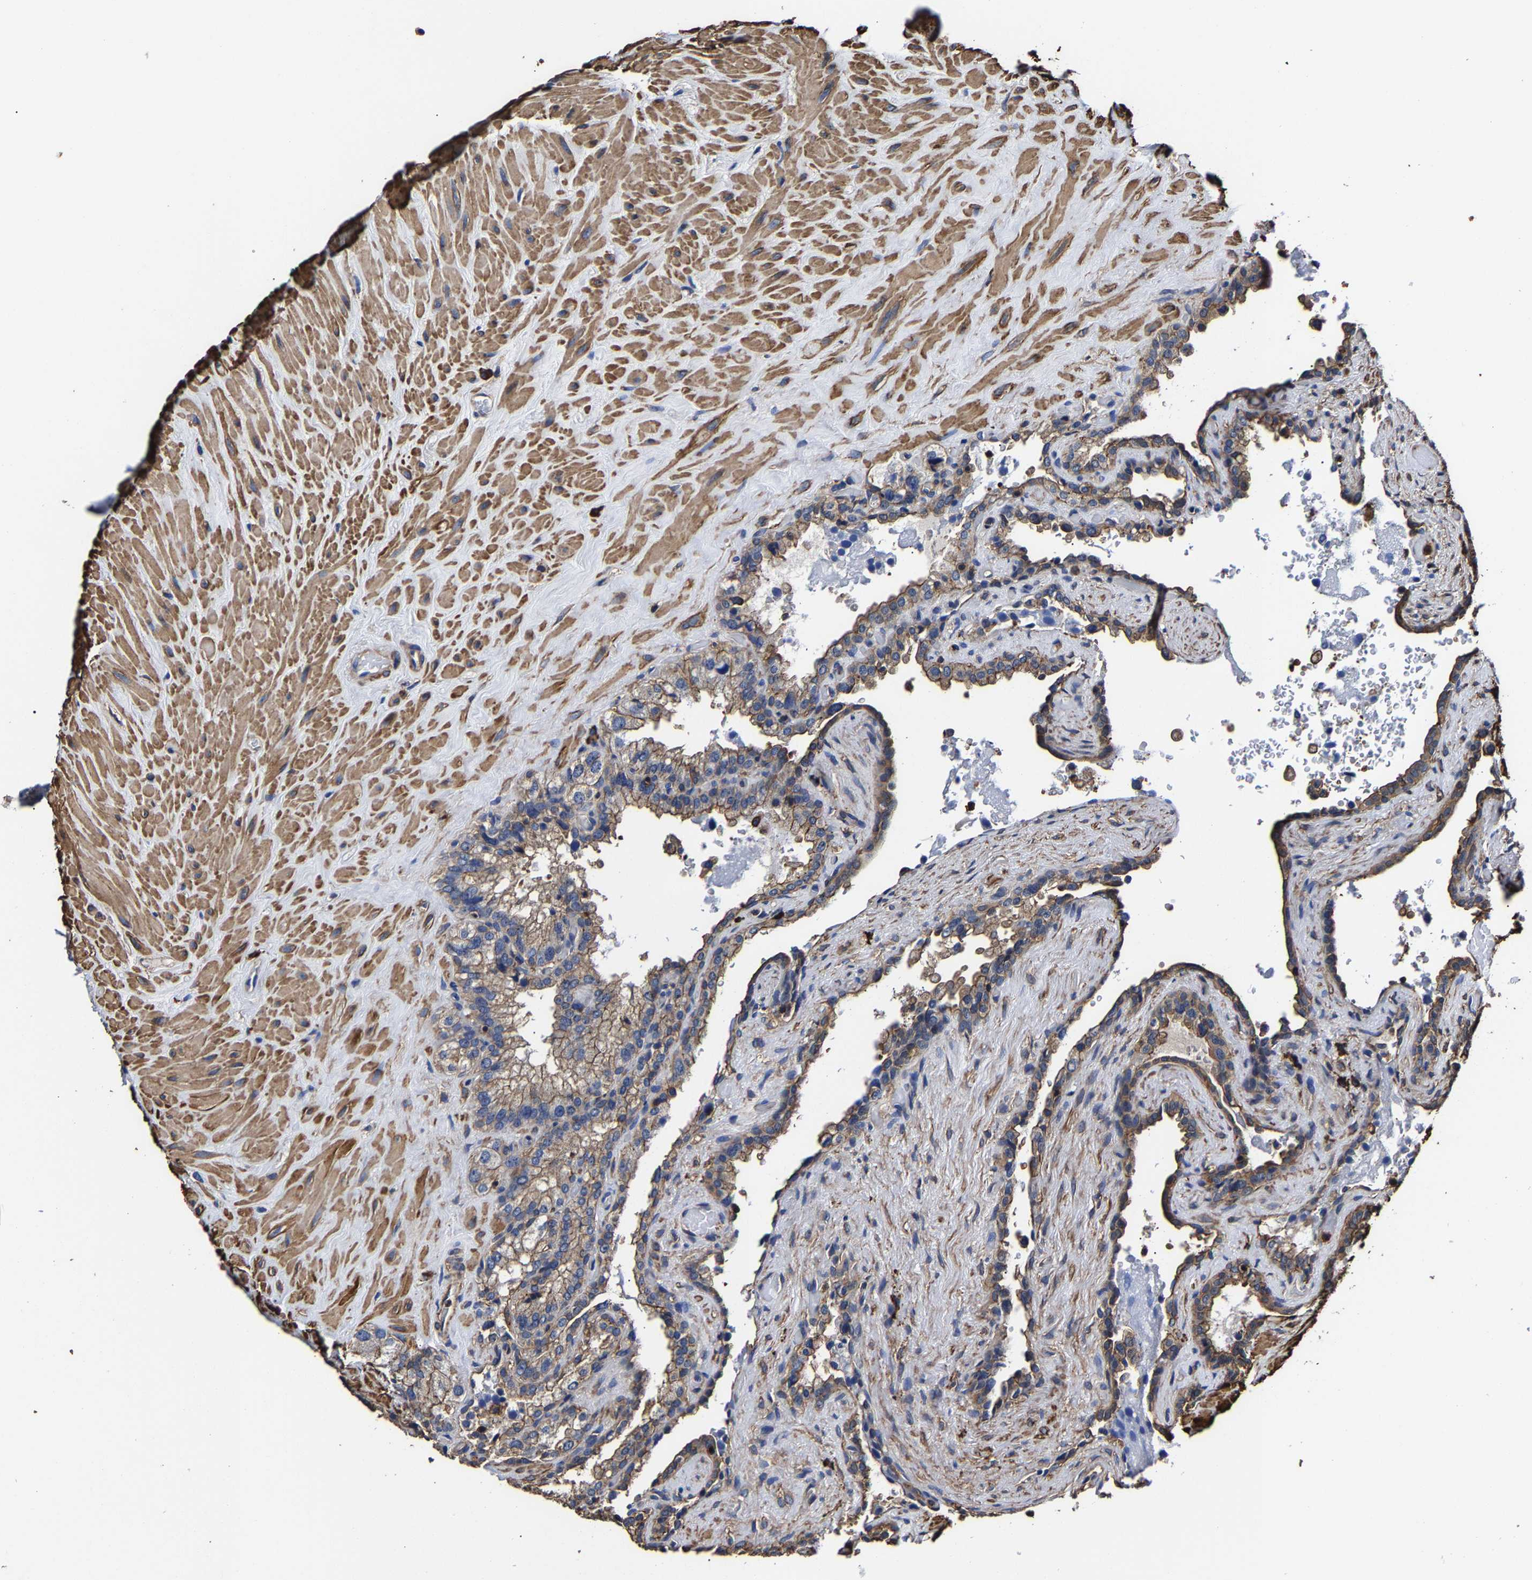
{"staining": {"intensity": "weak", "quantity": ">75%", "location": "cytoplasmic/membranous"}, "tissue": "seminal vesicle", "cell_type": "Glandular cells", "image_type": "normal", "snomed": [{"axis": "morphology", "description": "Normal tissue, NOS"}, {"axis": "topography", "description": "Seminal veicle"}], "caption": "Immunohistochemistry staining of unremarkable seminal vesicle, which demonstrates low levels of weak cytoplasmic/membranous staining in about >75% of glandular cells indicating weak cytoplasmic/membranous protein staining. The staining was performed using DAB (3,3'-diaminobenzidine) (brown) for protein detection and nuclei were counterstained in hematoxylin (blue).", "gene": "SSH3", "patient": {"sex": "male", "age": 68}}